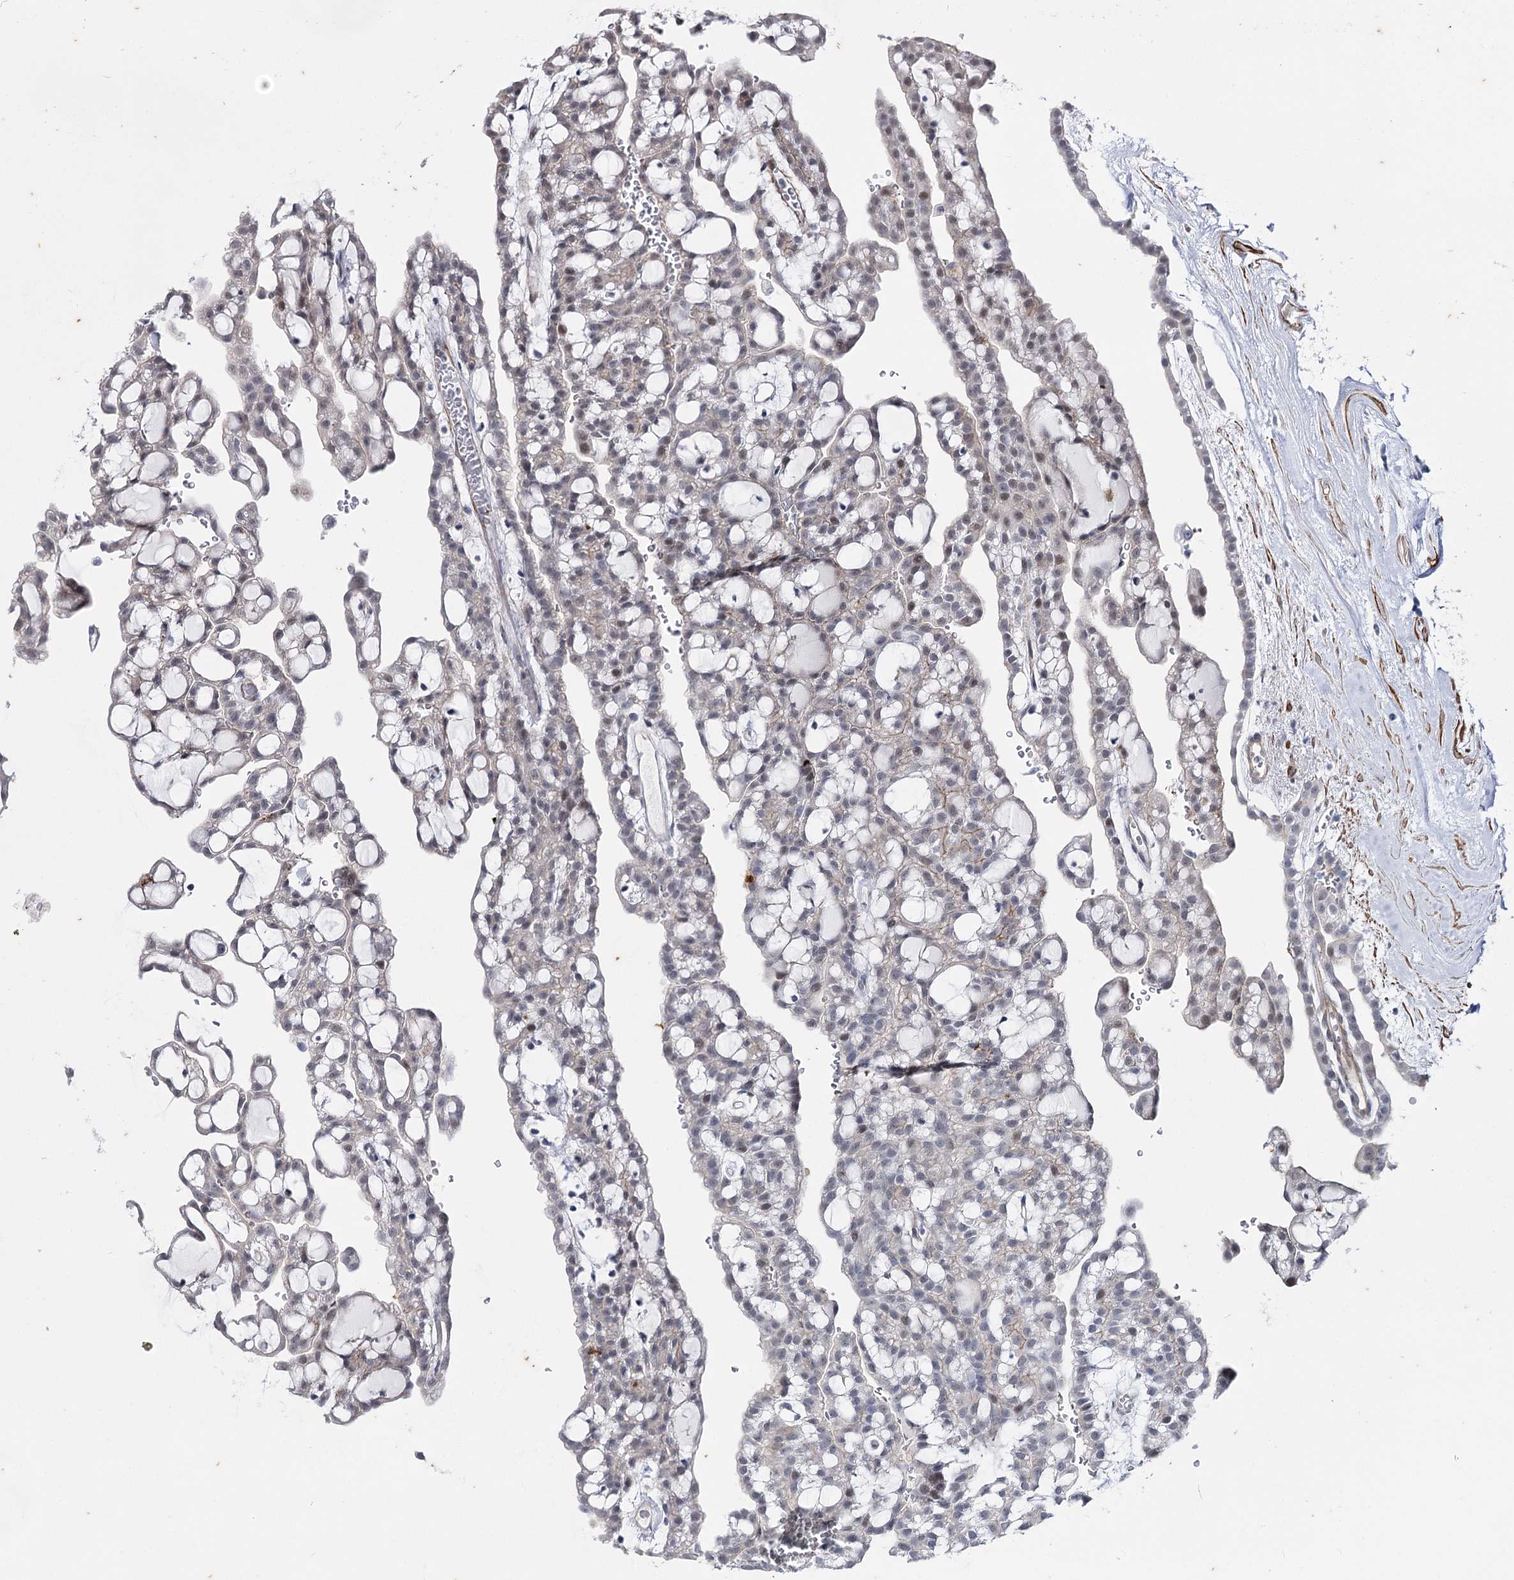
{"staining": {"intensity": "negative", "quantity": "none", "location": "none"}, "tissue": "renal cancer", "cell_type": "Tumor cells", "image_type": "cancer", "snomed": [{"axis": "morphology", "description": "Adenocarcinoma, NOS"}, {"axis": "topography", "description": "Kidney"}], "caption": "Immunohistochemistry of renal adenocarcinoma reveals no expression in tumor cells.", "gene": "AGXT2", "patient": {"sex": "male", "age": 63}}